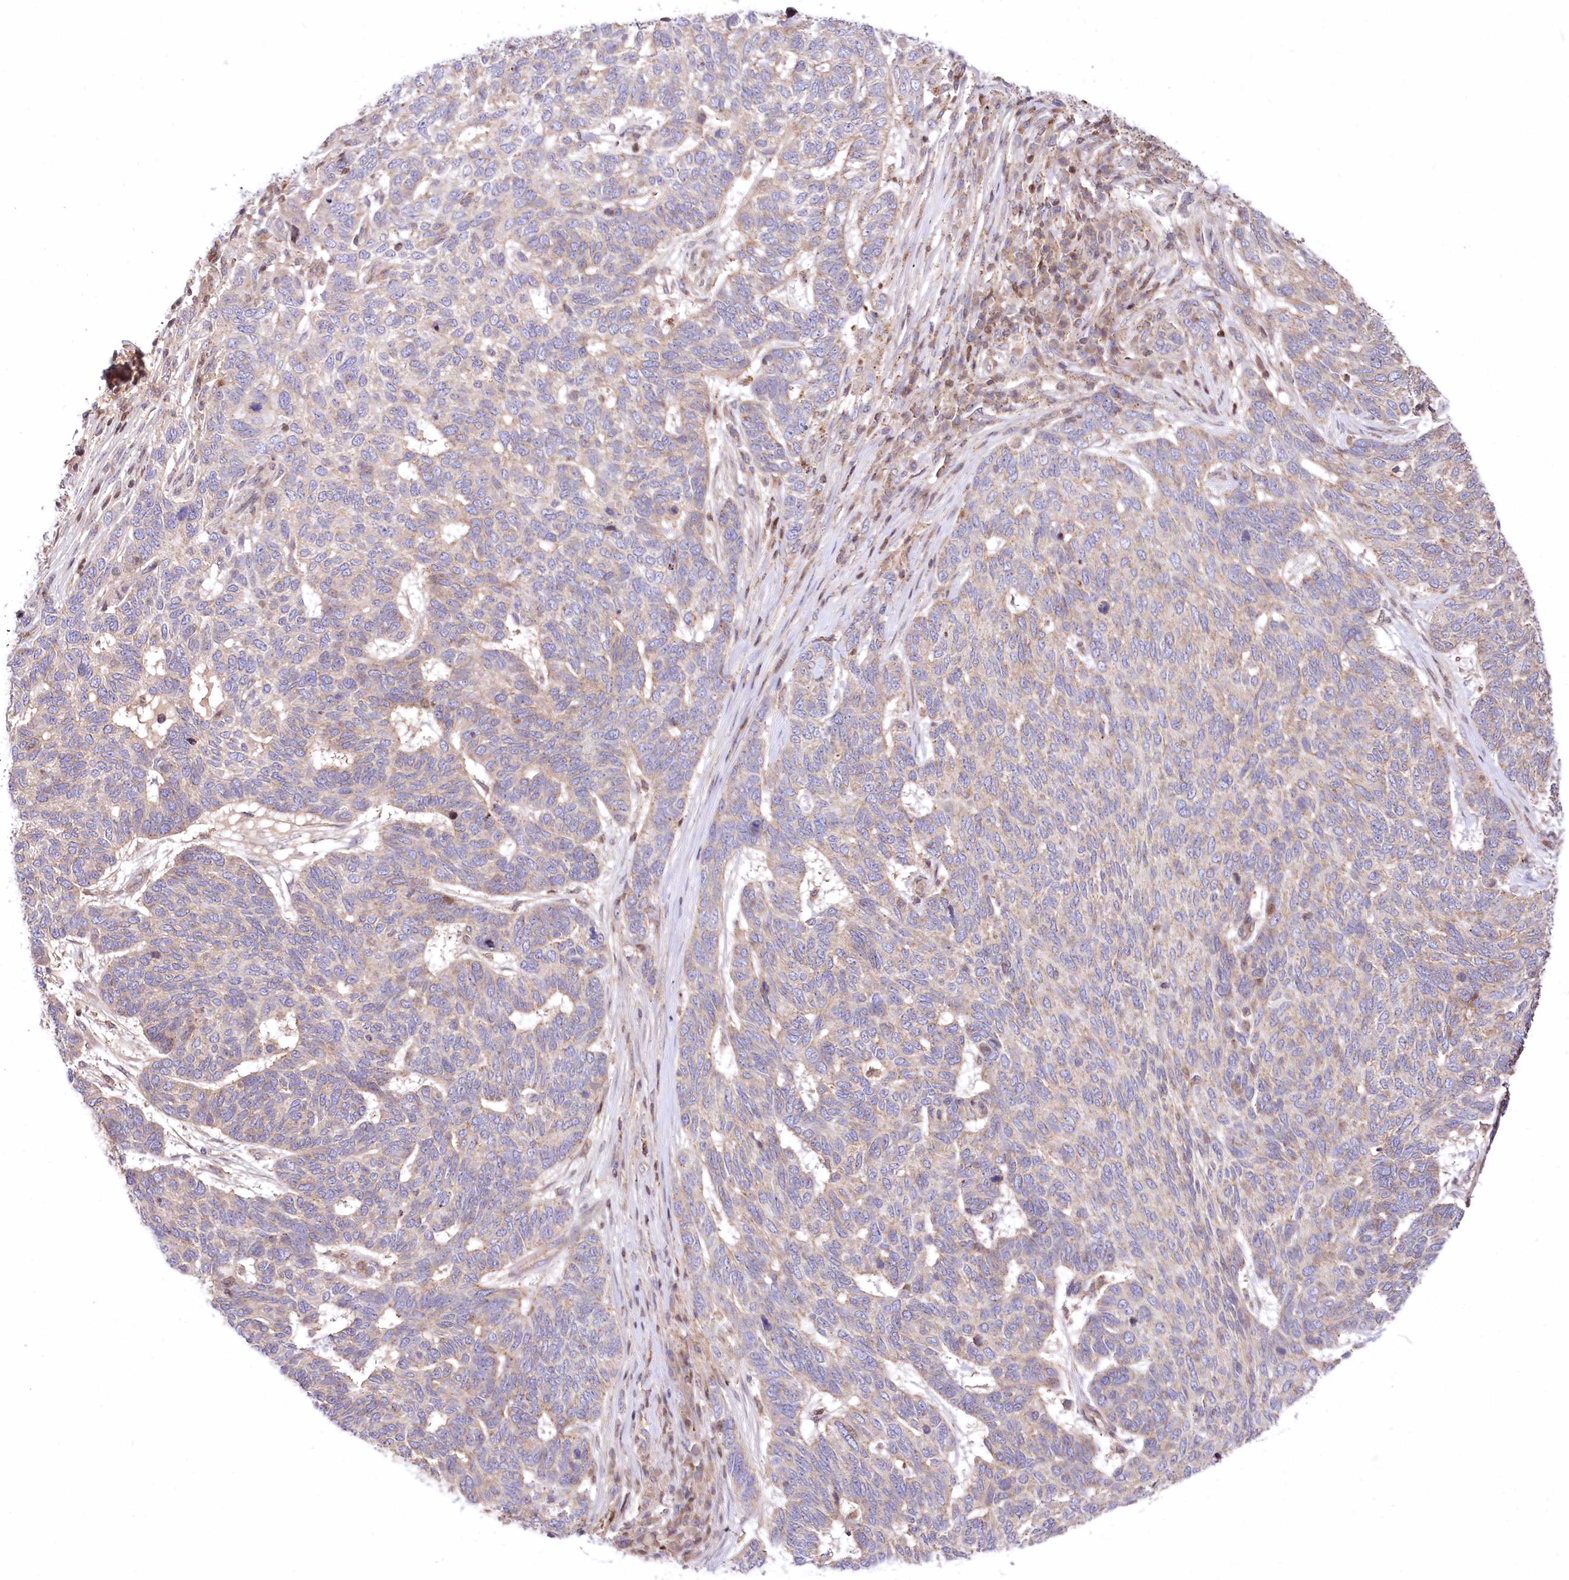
{"staining": {"intensity": "weak", "quantity": "<25%", "location": "cytoplasmic/membranous"}, "tissue": "skin cancer", "cell_type": "Tumor cells", "image_type": "cancer", "snomed": [{"axis": "morphology", "description": "Basal cell carcinoma"}, {"axis": "topography", "description": "Skin"}], "caption": "This is an immunohistochemistry histopathology image of human skin cancer (basal cell carcinoma). There is no expression in tumor cells.", "gene": "ZFYVE27", "patient": {"sex": "female", "age": 65}}